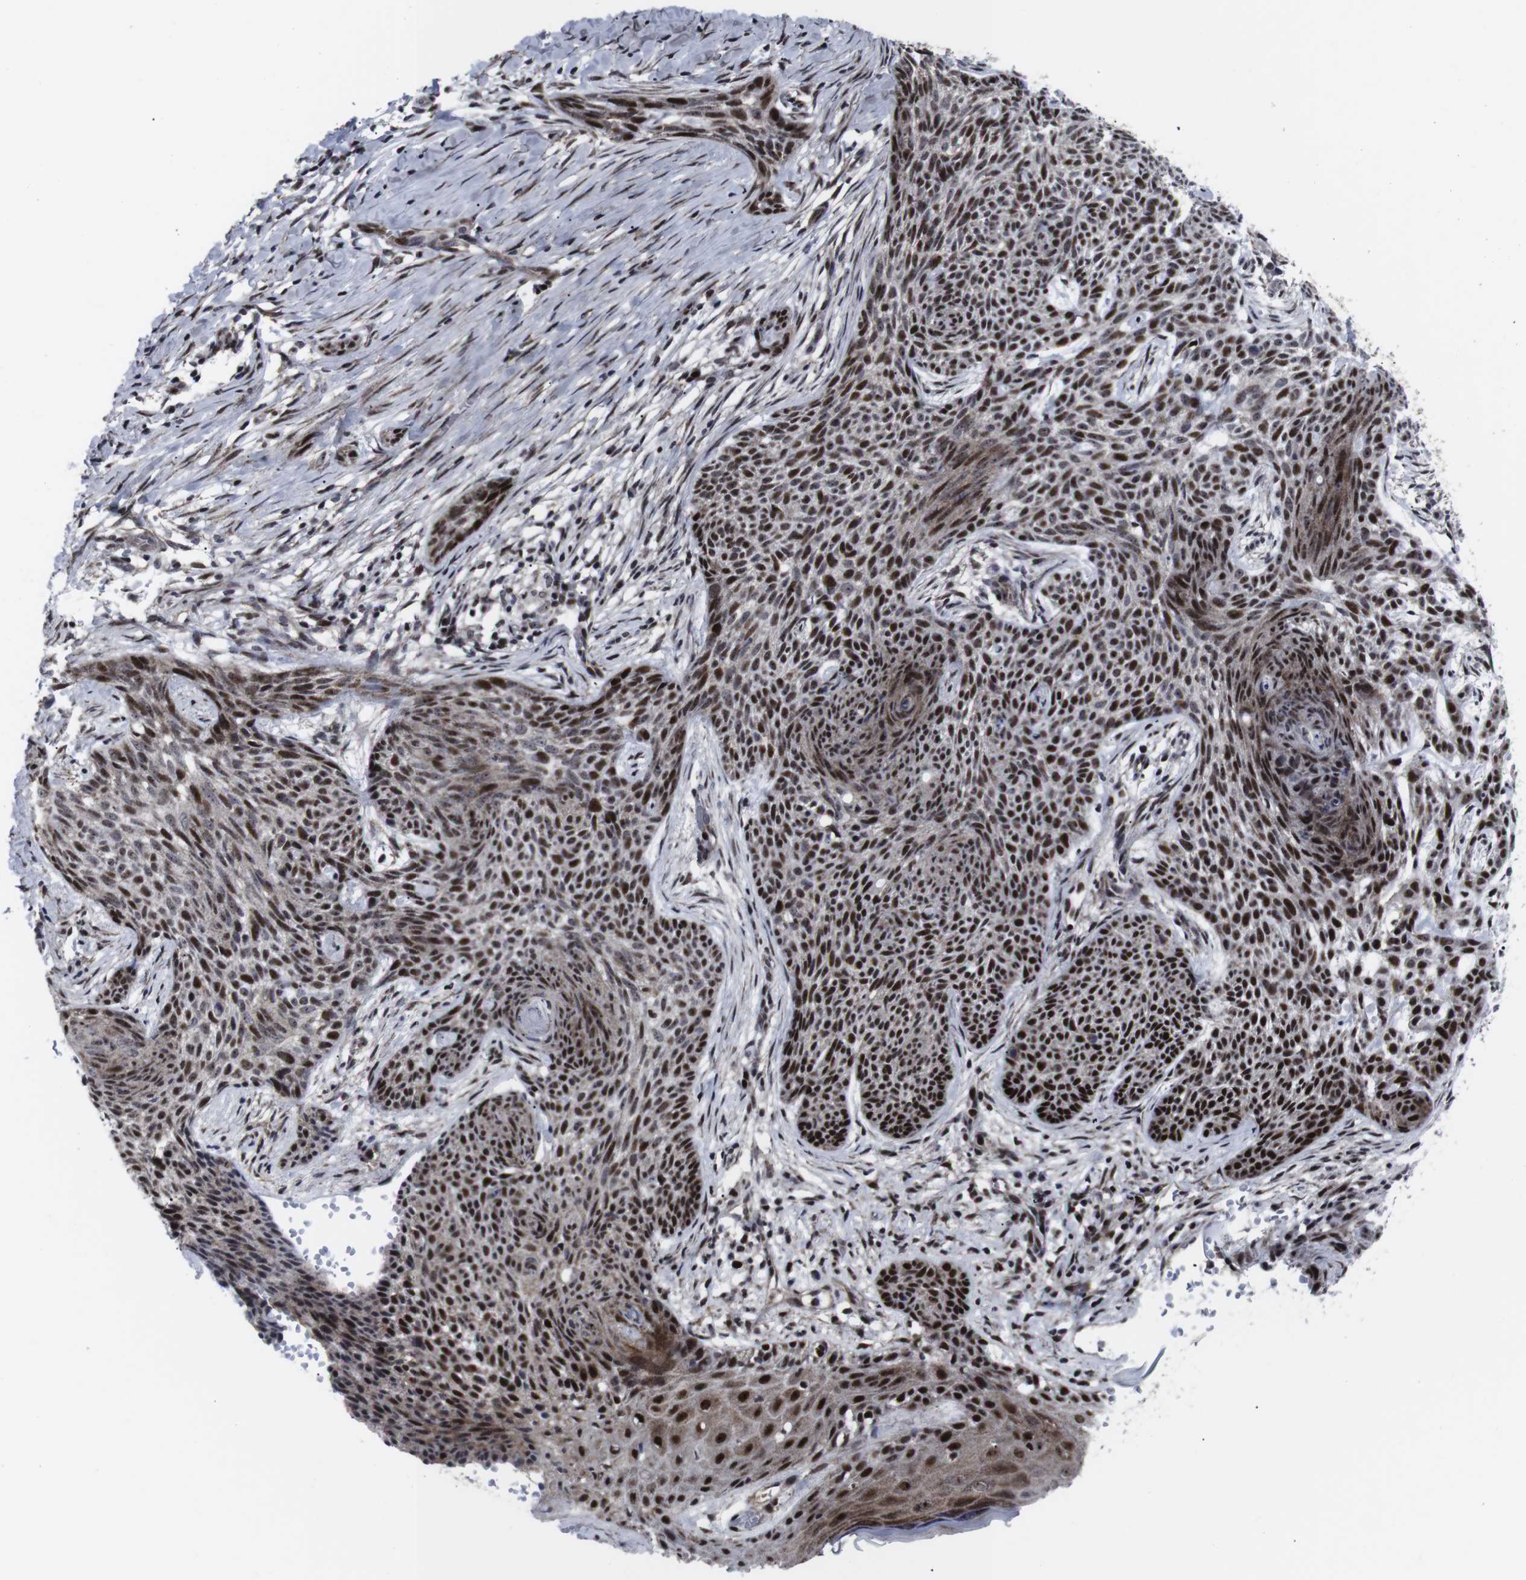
{"staining": {"intensity": "strong", "quantity": ">75%", "location": "nuclear"}, "tissue": "skin cancer", "cell_type": "Tumor cells", "image_type": "cancer", "snomed": [{"axis": "morphology", "description": "Basal cell carcinoma"}, {"axis": "topography", "description": "Skin"}], "caption": "Basal cell carcinoma (skin) tissue shows strong nuclear positivity in approximately >75% of tumor cells, visualized by immunohistochemistry. The protein is shown in brown color, while the nuclei are stained blue.", "gene": "MLH1", "patient": {"sex": "female", "age": 59}}